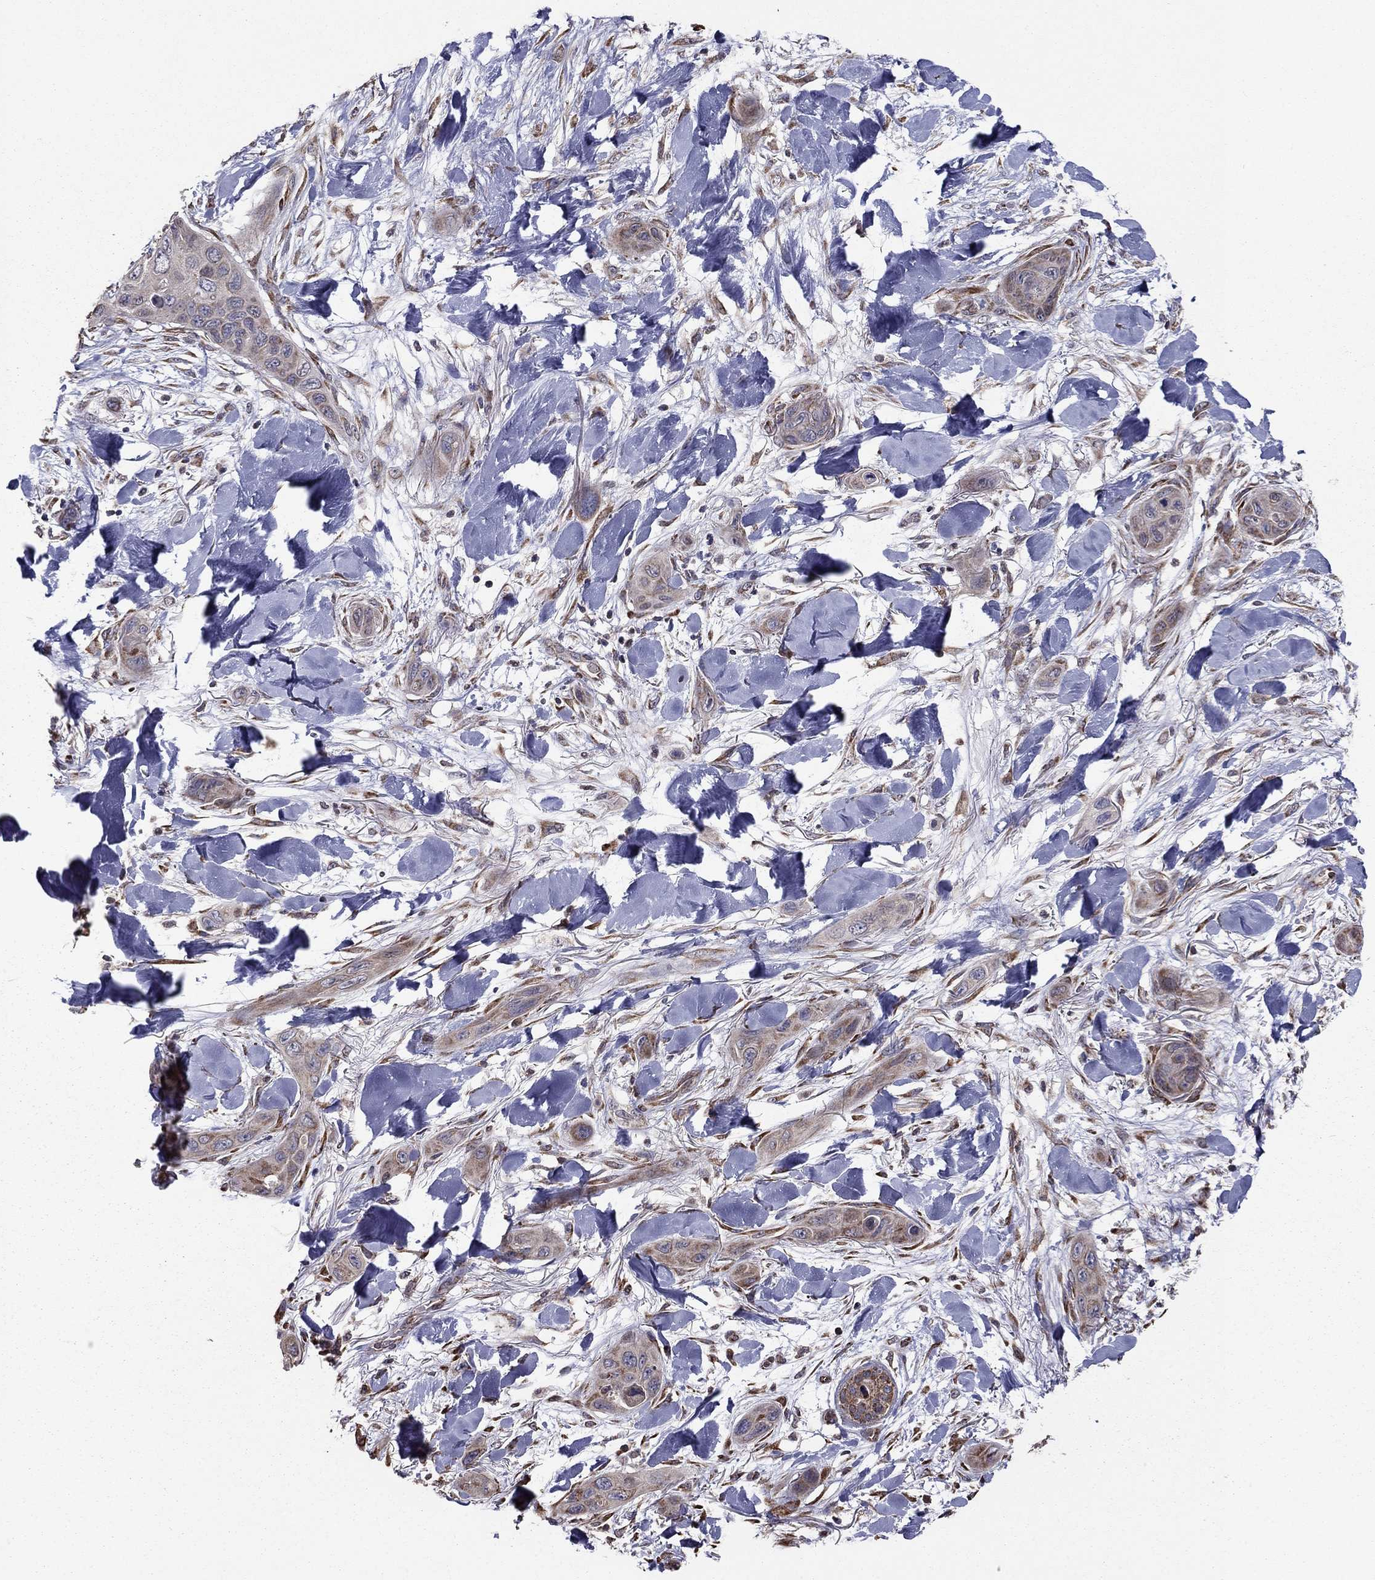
{"staining": {"intensity": "weak", "quantity": "25%-75%", "location": "cytoplasmic/membranous"}, "tissue": "skin cancer", "cell_type": "Tumor cells", "image_type": "cancer", "snomed": [{"axis": "morphology", "description": "Squamous cell carcinoma, NOS"}, {"axis": "topography", "description": "Skin"}], "caption": "Skin squamous cell carcinoma stained with a brown dye reveals weak cytoplasmic/membranous positive expression in approximately 25%-75% of tumor cells.", "gene": "NKIRAS1", "patient": {"sex": "male", "age": 78}}